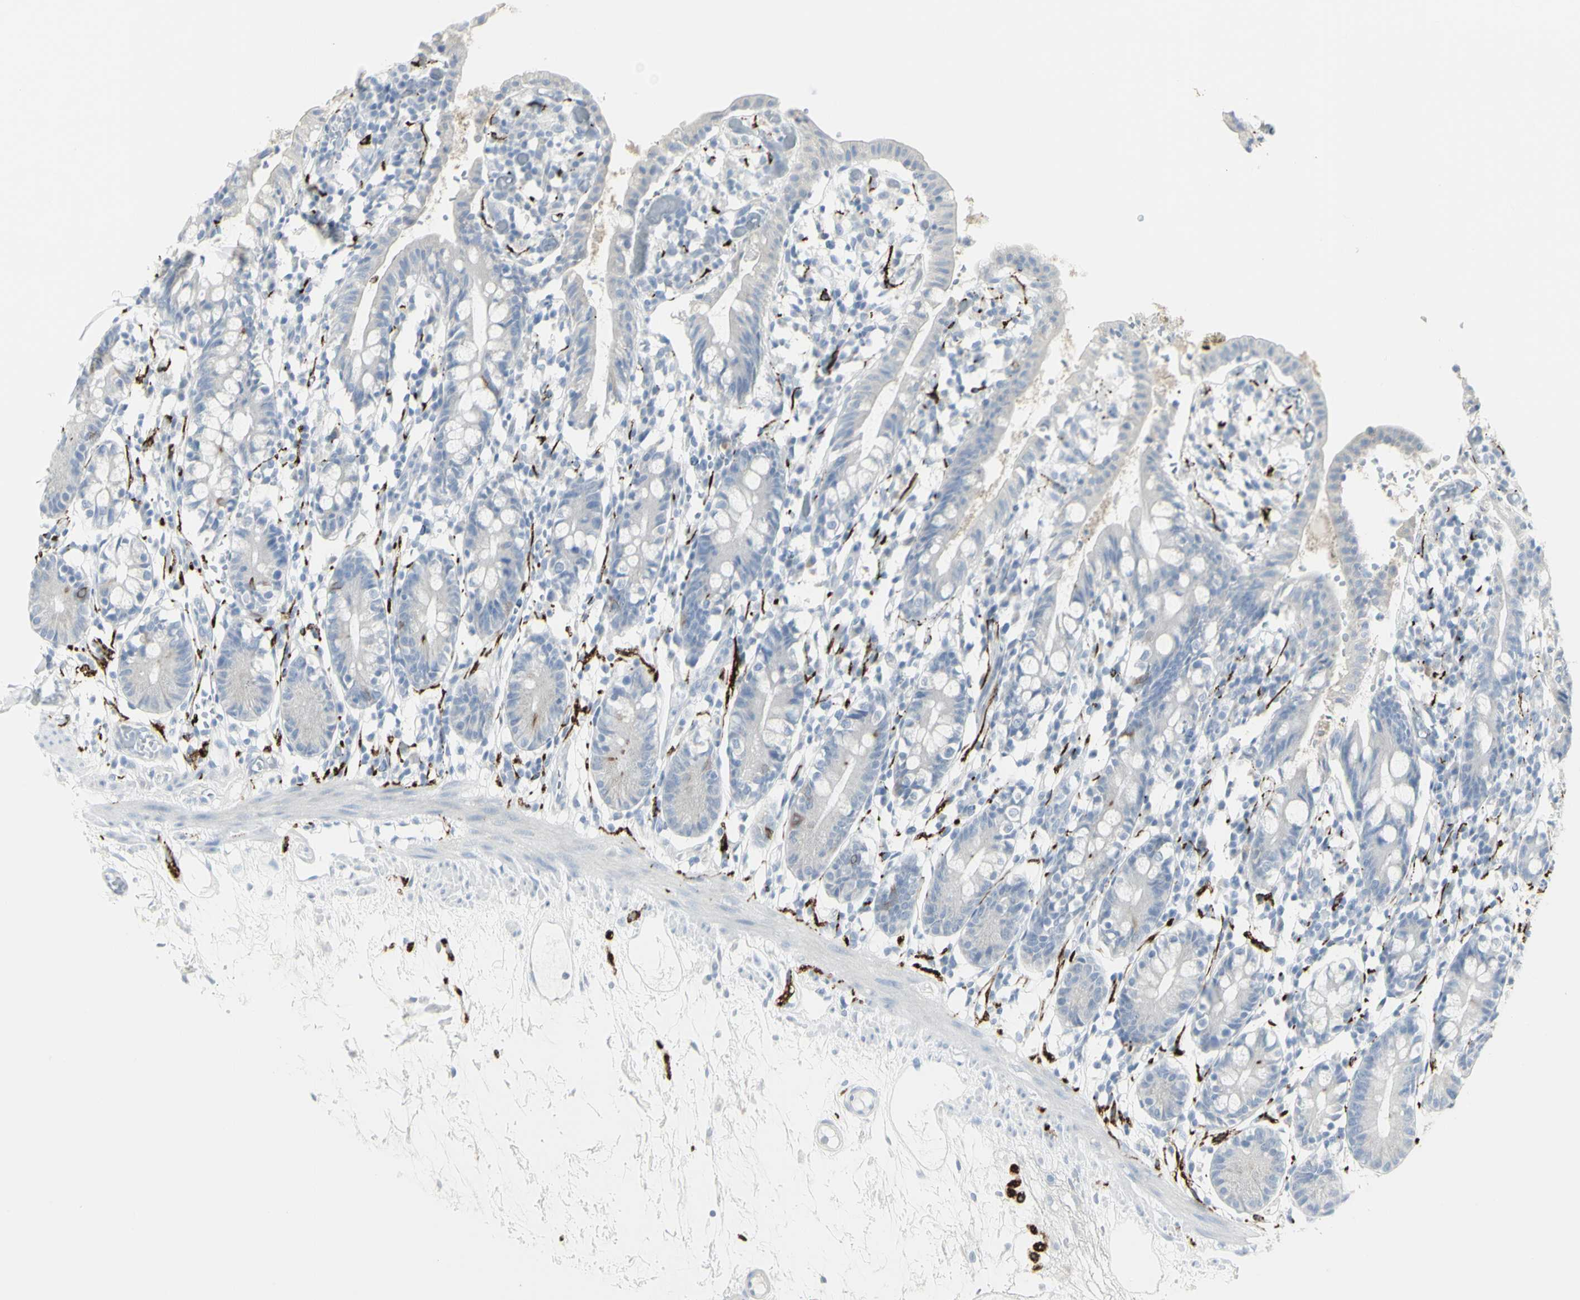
{"staining": {"intensity": "negative", "quantity": "none", "location": "none"}, "tissue": "small intestine", "cell_type": "Glandular cells", "image_type": "normal", "snomed": [{"axis": "morphology", "description": "Normal tissue, NOS"}, {"axis": "morphology", "description": "Cystadenocarcinoma, serous, Metastatic site"}, {"axis": "topography", "description": "Small intestine"}], "caption": "DAB (3,3'-diaminobenzidine) immunohistochemical staining of normal small intestine displays no significant staining in glandular cells. (Brightfield microscopy of DAB (3,3'-diaminobenzidine) immunohistochemistry at high magnification).", "gene": "ENSG00000198211", "patient": {"sex": "female", "age": 61}}